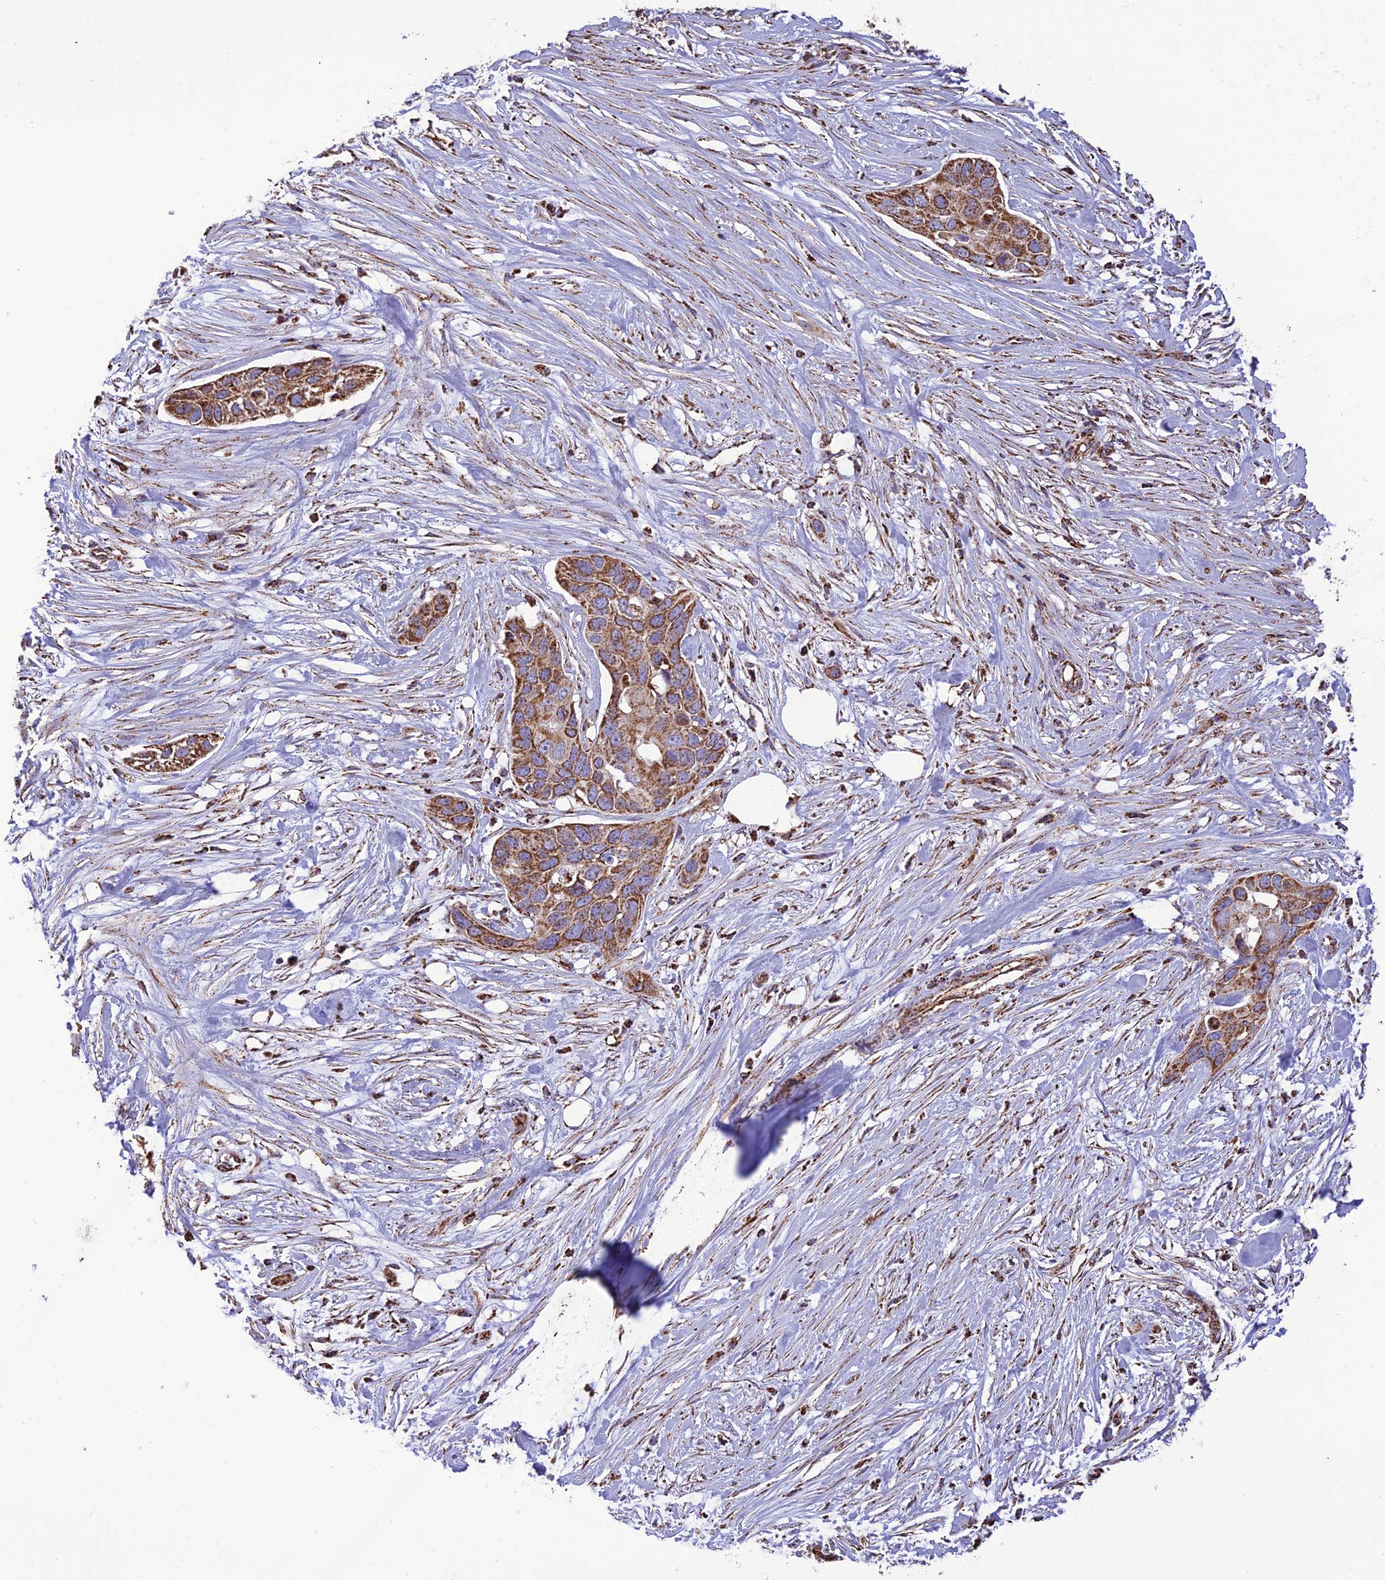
{"staining": {"intensity": "strong", "quantity": ">75%", "location": "cytoplasmic/membranous"}, "tissue": "pancreatic cancer", "cell_type": "Tumor cells", "image_type": "cancer", "snomed": [{"axis": "morphology", "description": "Adenocarcinoma, NOS"}, {"axis": "topography", "description": "Pancreas"}], "caption": "Adenocarcinoma (pancreatic) stained with a protein marker shows strong staining in tumor cells.", "gene": "NDUFAF1", "patient": {"sex": "female", "age": 60}}